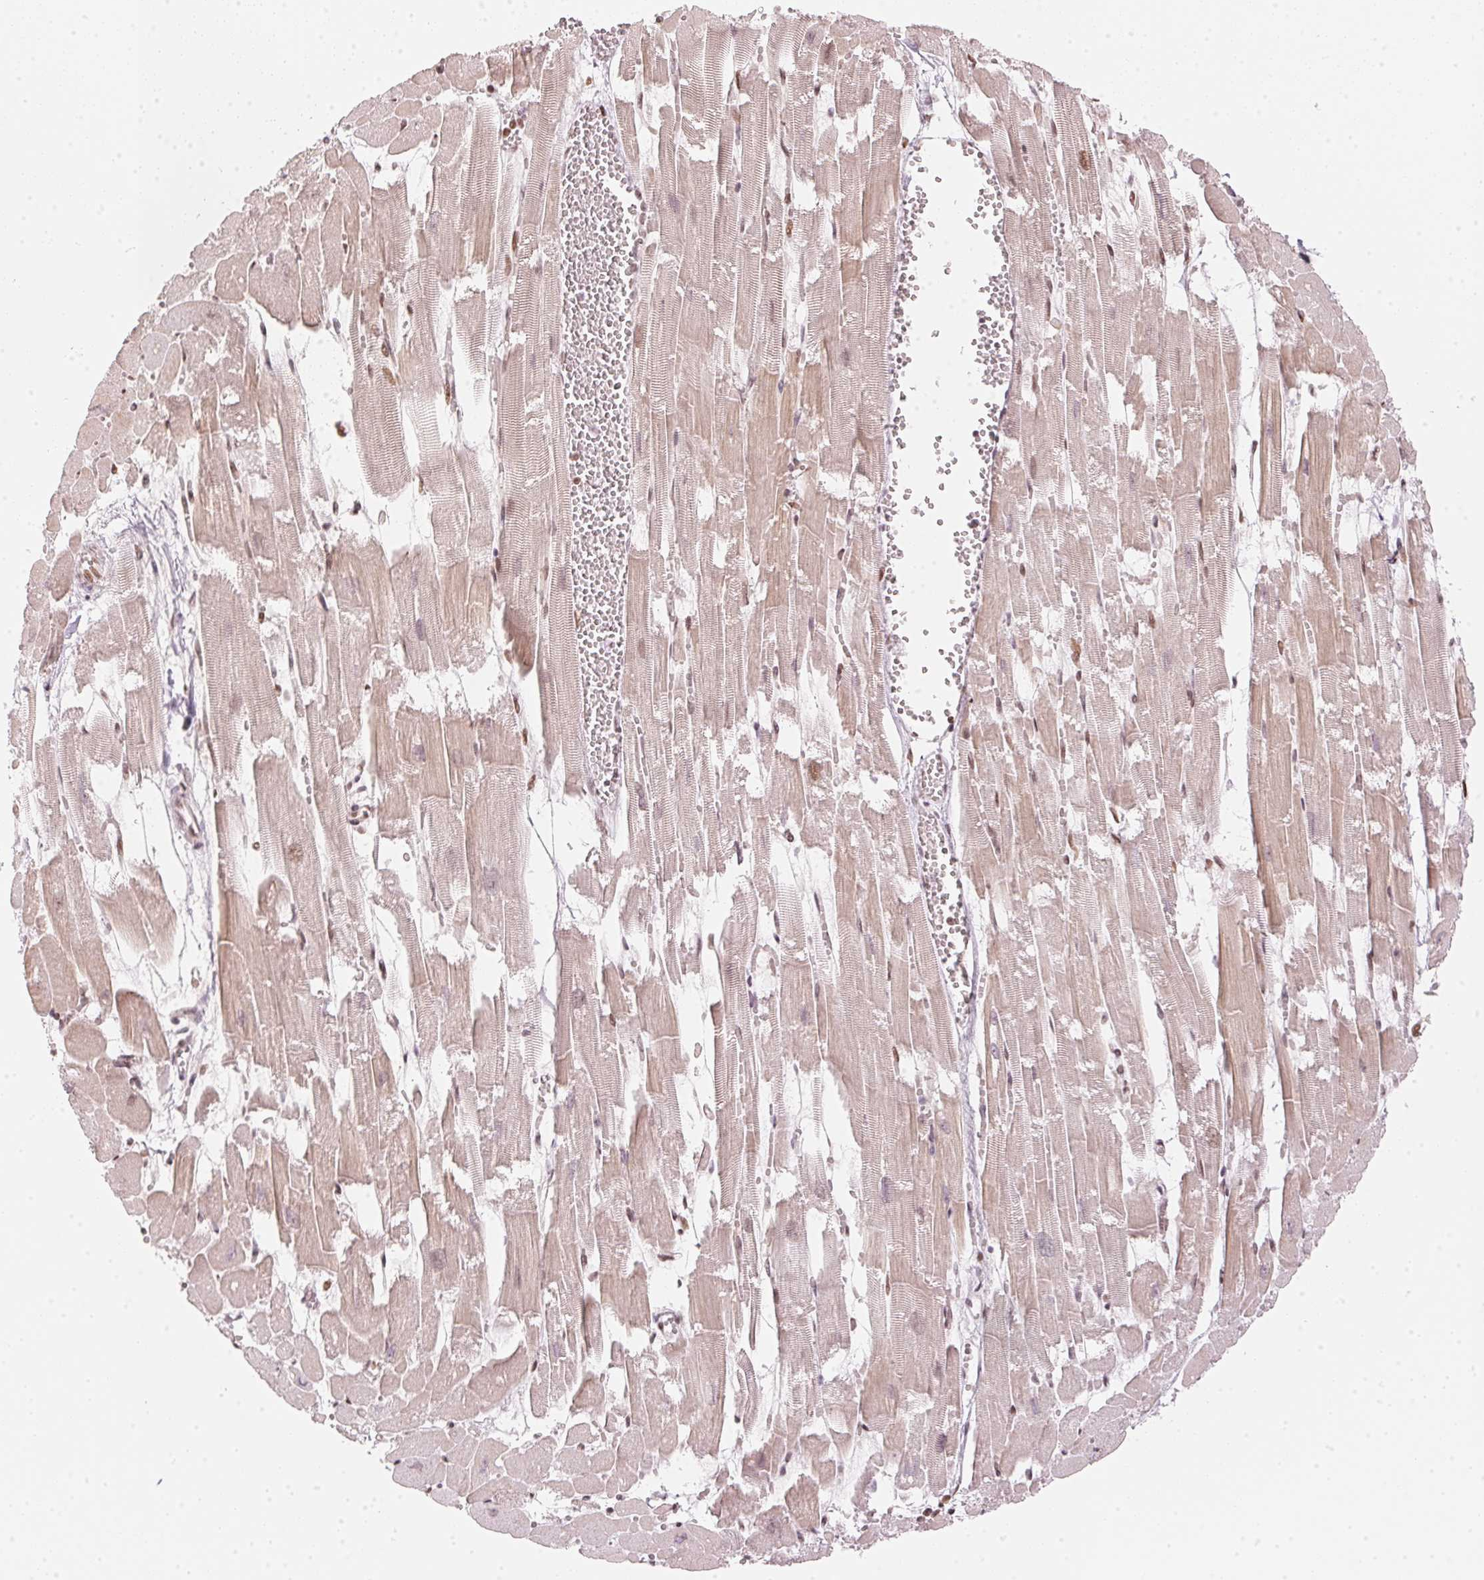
{"staining": {"intensity": "moderate", "quantity": "25%-75%", "location": "cytoplasmic/membranous,nuclear"}, "tissue": "heart muscle", "cell_type": "Cardiomyocytes", "image_type": "normal", "snomed": [{"axis": "morphology", "description": "Normal tissue, NOS"}, {"axis": "topography", "description": "Heart"}], "caption": "A brown stain highlights moderate cytoplasmic/membranous,nuclear staining of a protein in cardiomyocytes of unremarkable human heart muscle.", "gene": "KAT6A", "patient": {"sex": "female", "age": 52}}